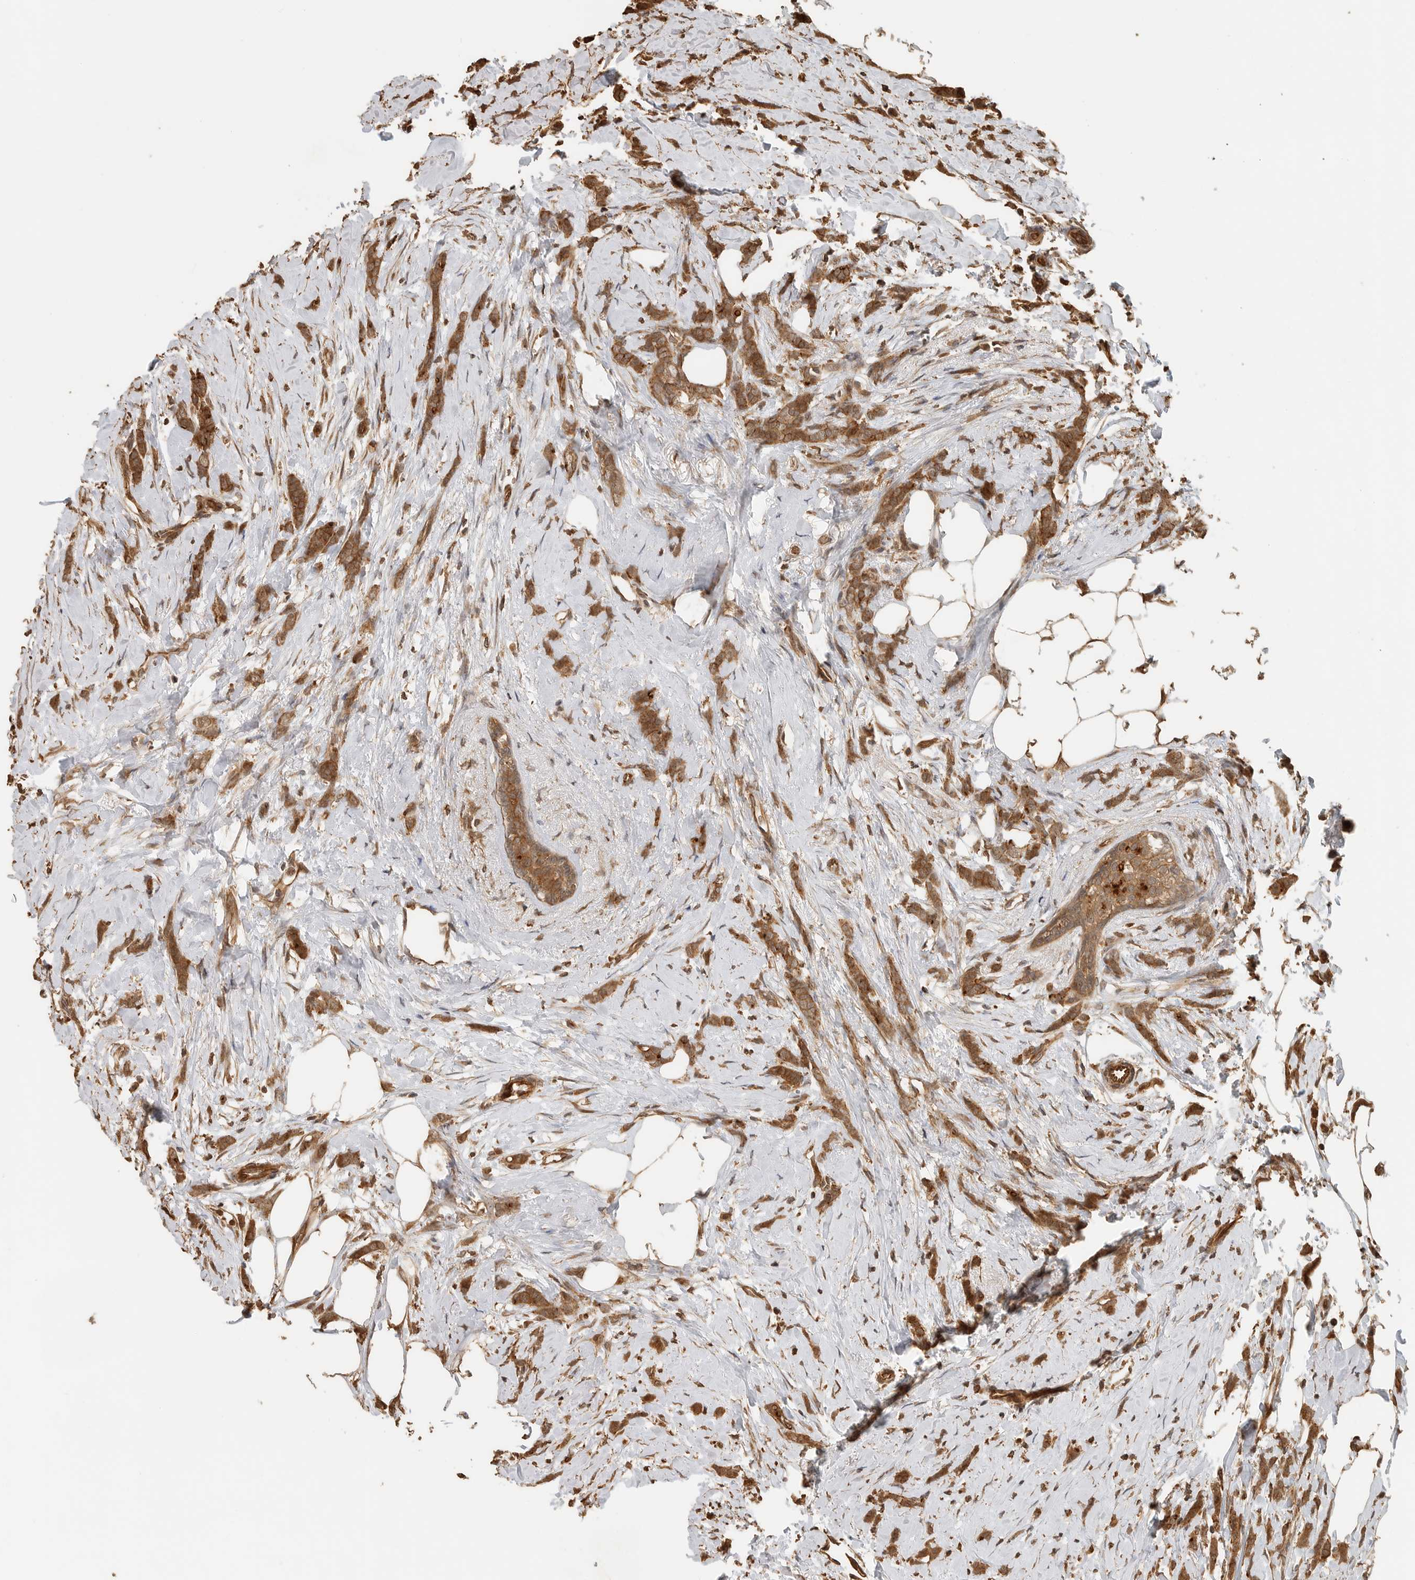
{"staining": {"intensity": "moderate", "quantity": ">75%", "location": "cytoplasmic/membranous"}, "tissue": "breast cancer", "cell_type": "Tumor cells", "image_type": "cancer", "snomed": [{"axis": "morphology", "description": "Lobular carcinoma, in situ"}, {"axis": "morphology", "description": "Lobular carcinoma"}, {"axis": "topography", "description": "Breast"}], "caption": "Tumor cells display medium levels of moderate cytoplasmic/membranous staining in about >75% of cells in human breast cancer.", "gene": "OTUD6B", "patient": {"sex": "female", "age": 41}}